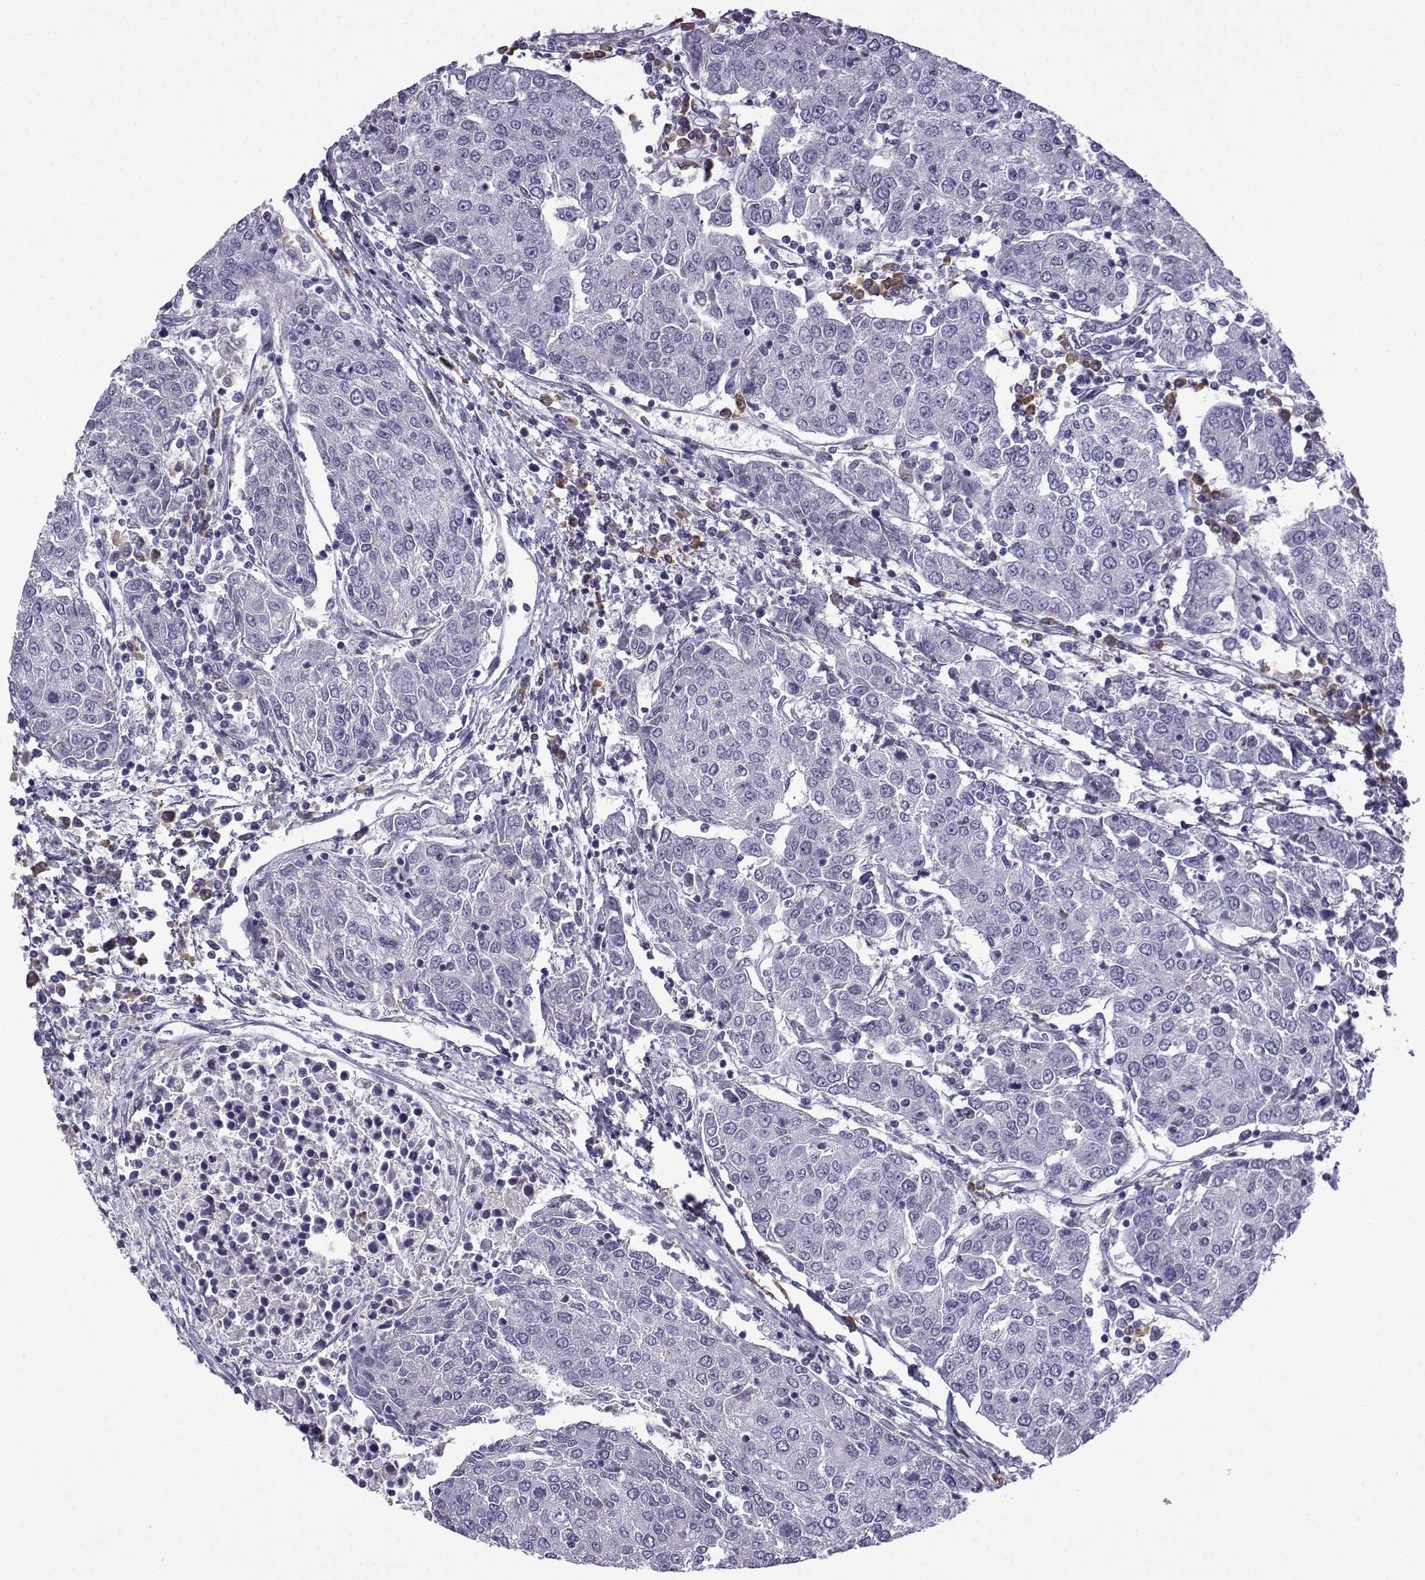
{"staining": {"intensity": "negative", "quantity": "none", "location": "none"}, "tissue": "urothelial cancer", "cell_type": "Tumor cells", "image_type": "cancer", "snomed": [{"axis": "morphology", "description": "Urothelial carcinoma, High grade"}, {"axis": "topography", "description": "Urinary bladder"}], "caption": "Immunohistochemical staining of urothelial cancer demonstrates no significant expression in tumor cells. The staining was performed using DAB (3,3'-diaminobenzidine) to visualize the protein expression in brown, while the nuclei were stained in blue with hematoxylin (Magnification: 20x).", "gene": "MRGBP", "patient": {"sex": "female", "age": 85}}